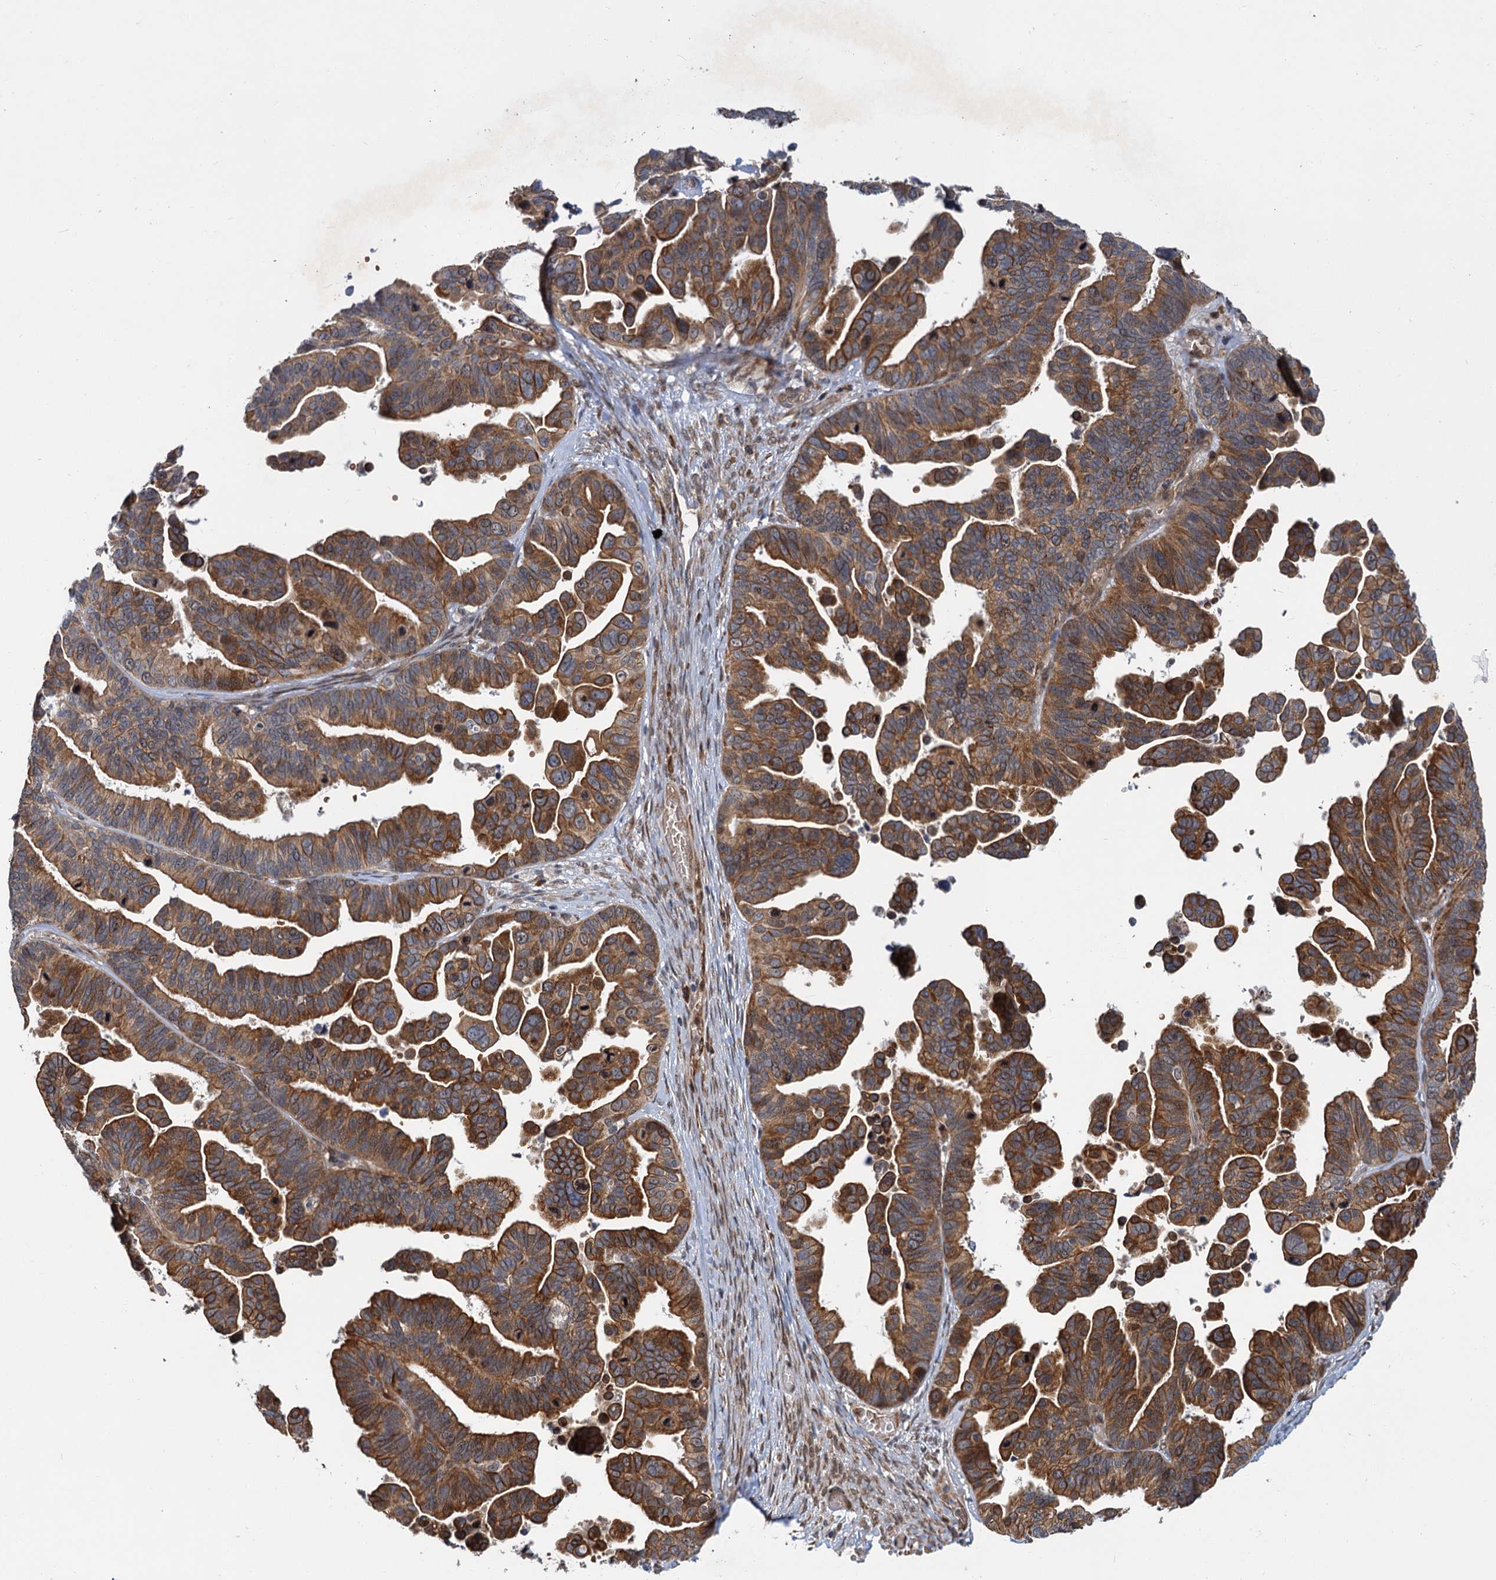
{"staining": {"intensity": "moderate", "quantity": ">75%", "location": "cytoplasmic/membranous"}, "tissue": "ovarian cancer", "cell_type": "Tumor cells", "image_type": "cancer", "snomed": [{"axis": "morphology", "description": "Cystadenocarcinoma, serous, NOS"}, {"axis": "topography", "description": "Ovary"}], "caption": "Ovarian cancer (serous cystadenocarcinoma) stained with IHC demonstrates moderate cytoplasmic/membranous staining in approximately >75% of tumor cells. (Stains: DAB in brown, nuclei in blue, Microscopy: brightfield microscopy at high magnification).", "gene": "APBA2", "patient": {"sex": "female", "age": 56}}